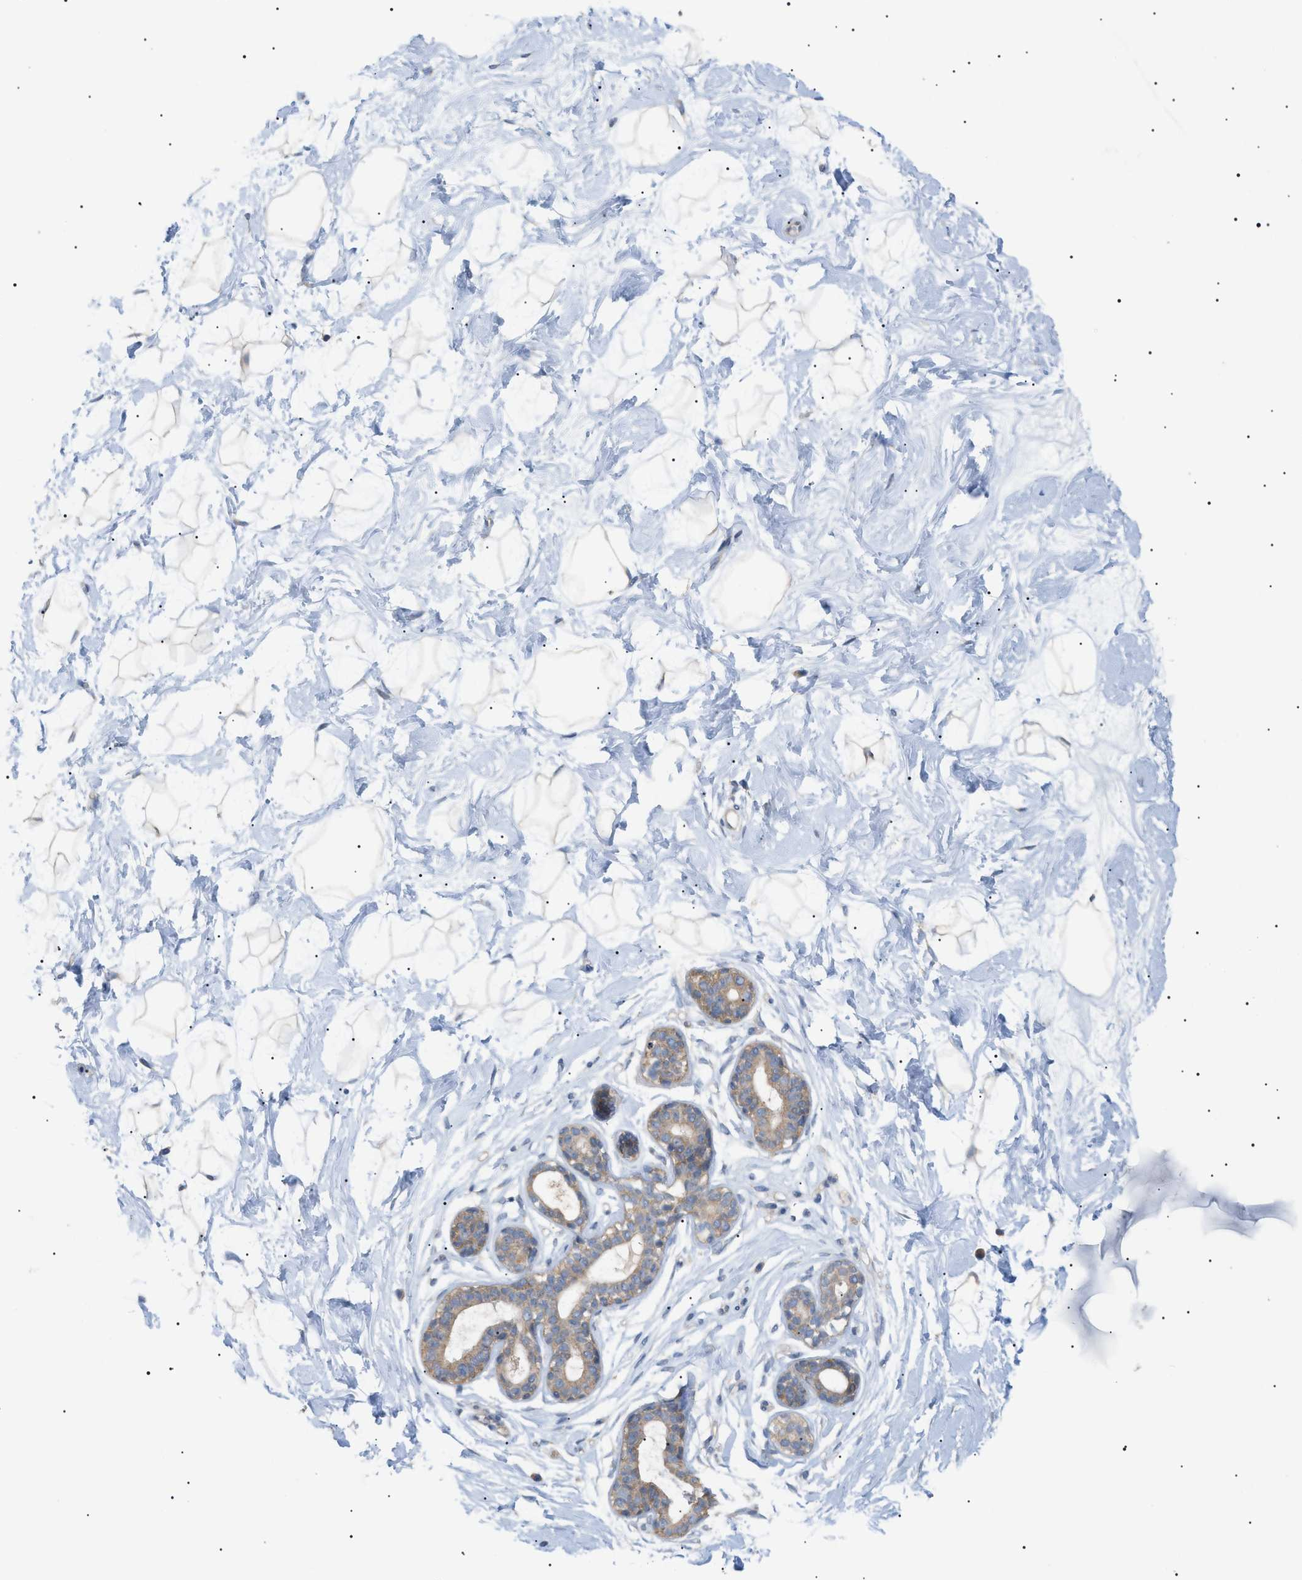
{"staining": {"intensity": "negative", "quantity": ">75%", "location": "cytoplasmic/membranous"}, "tissue": "breast", "cell_type": "Adipocytes", "image_type": "normal", "snomed": [{"axis": "morphology", "description": "Normal tissue, NOS"}, {"axis": "topography", "description": "Breast"}], "caption": "This is a histopathology image of immunohistochemistry staining of normal breast, which shows no positivity in adipocytes. (DAB immunohistochemistry, high magnification).", "gene": "IRS2", "patient": {"sex": "female", "age": 23}}